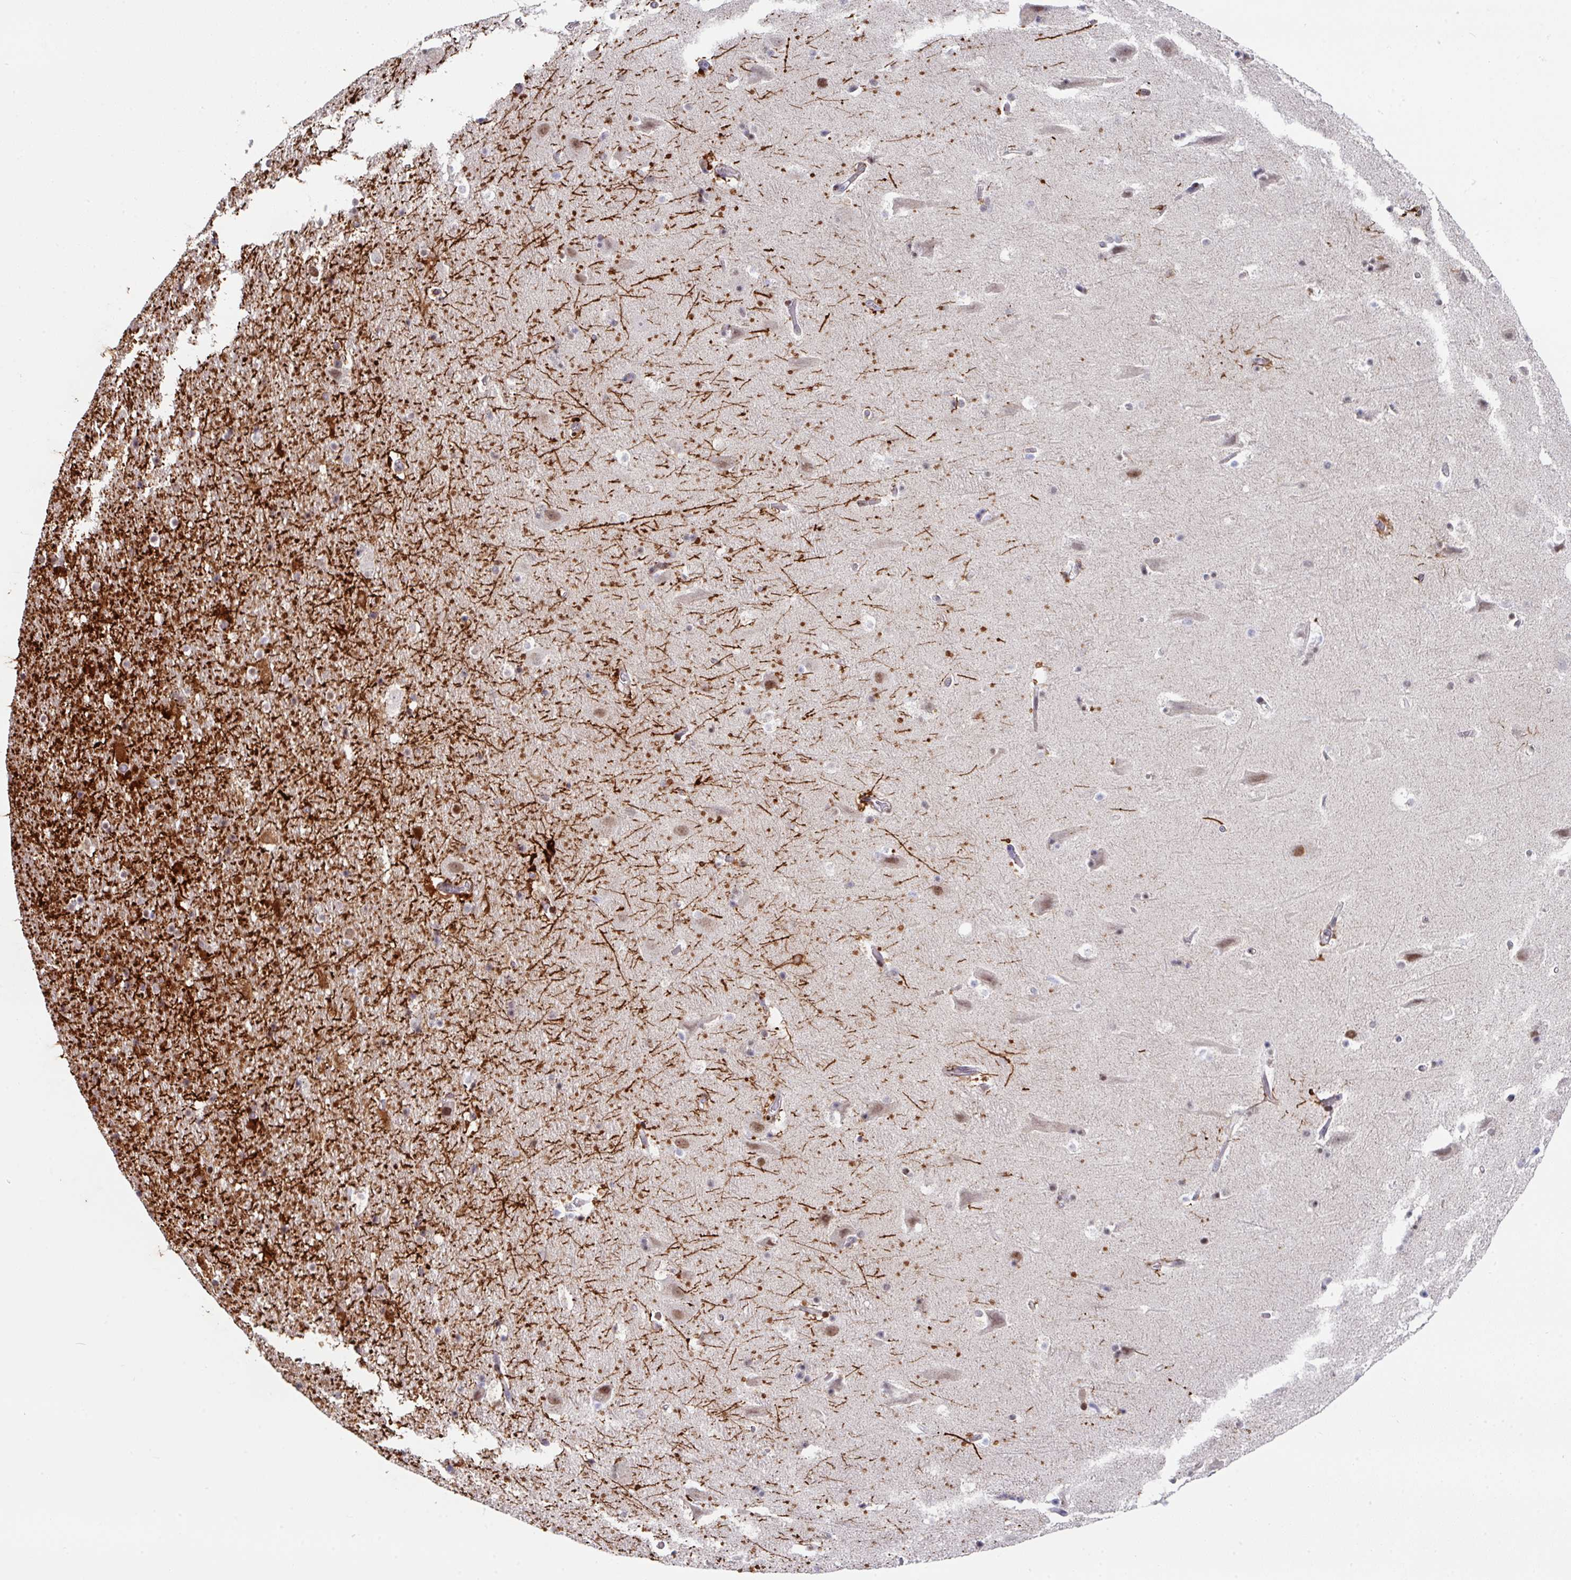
{"staining": {"intensity": "moderate", "quantity": "<25%", "location": "cytoplasmic/membranous,nuclear"}, "tissue": "hippocampus", "cell_type": "Glial cells", "image_type": "normal", "snomed": [{"axis": "morphology", "description": "Normal tissue, NOS"}, {"axis": "topography", "description": "Hippocampus"}], "caption": "IHC micrograph of normal human hippocampus stained for a protein (brown), which shows low levels of moderate cytoplasmic/membranous,nuclear staining in about <25% of glial cells.", "gene": "CBX7", "patient": {"sex": "male", "age": 37}}